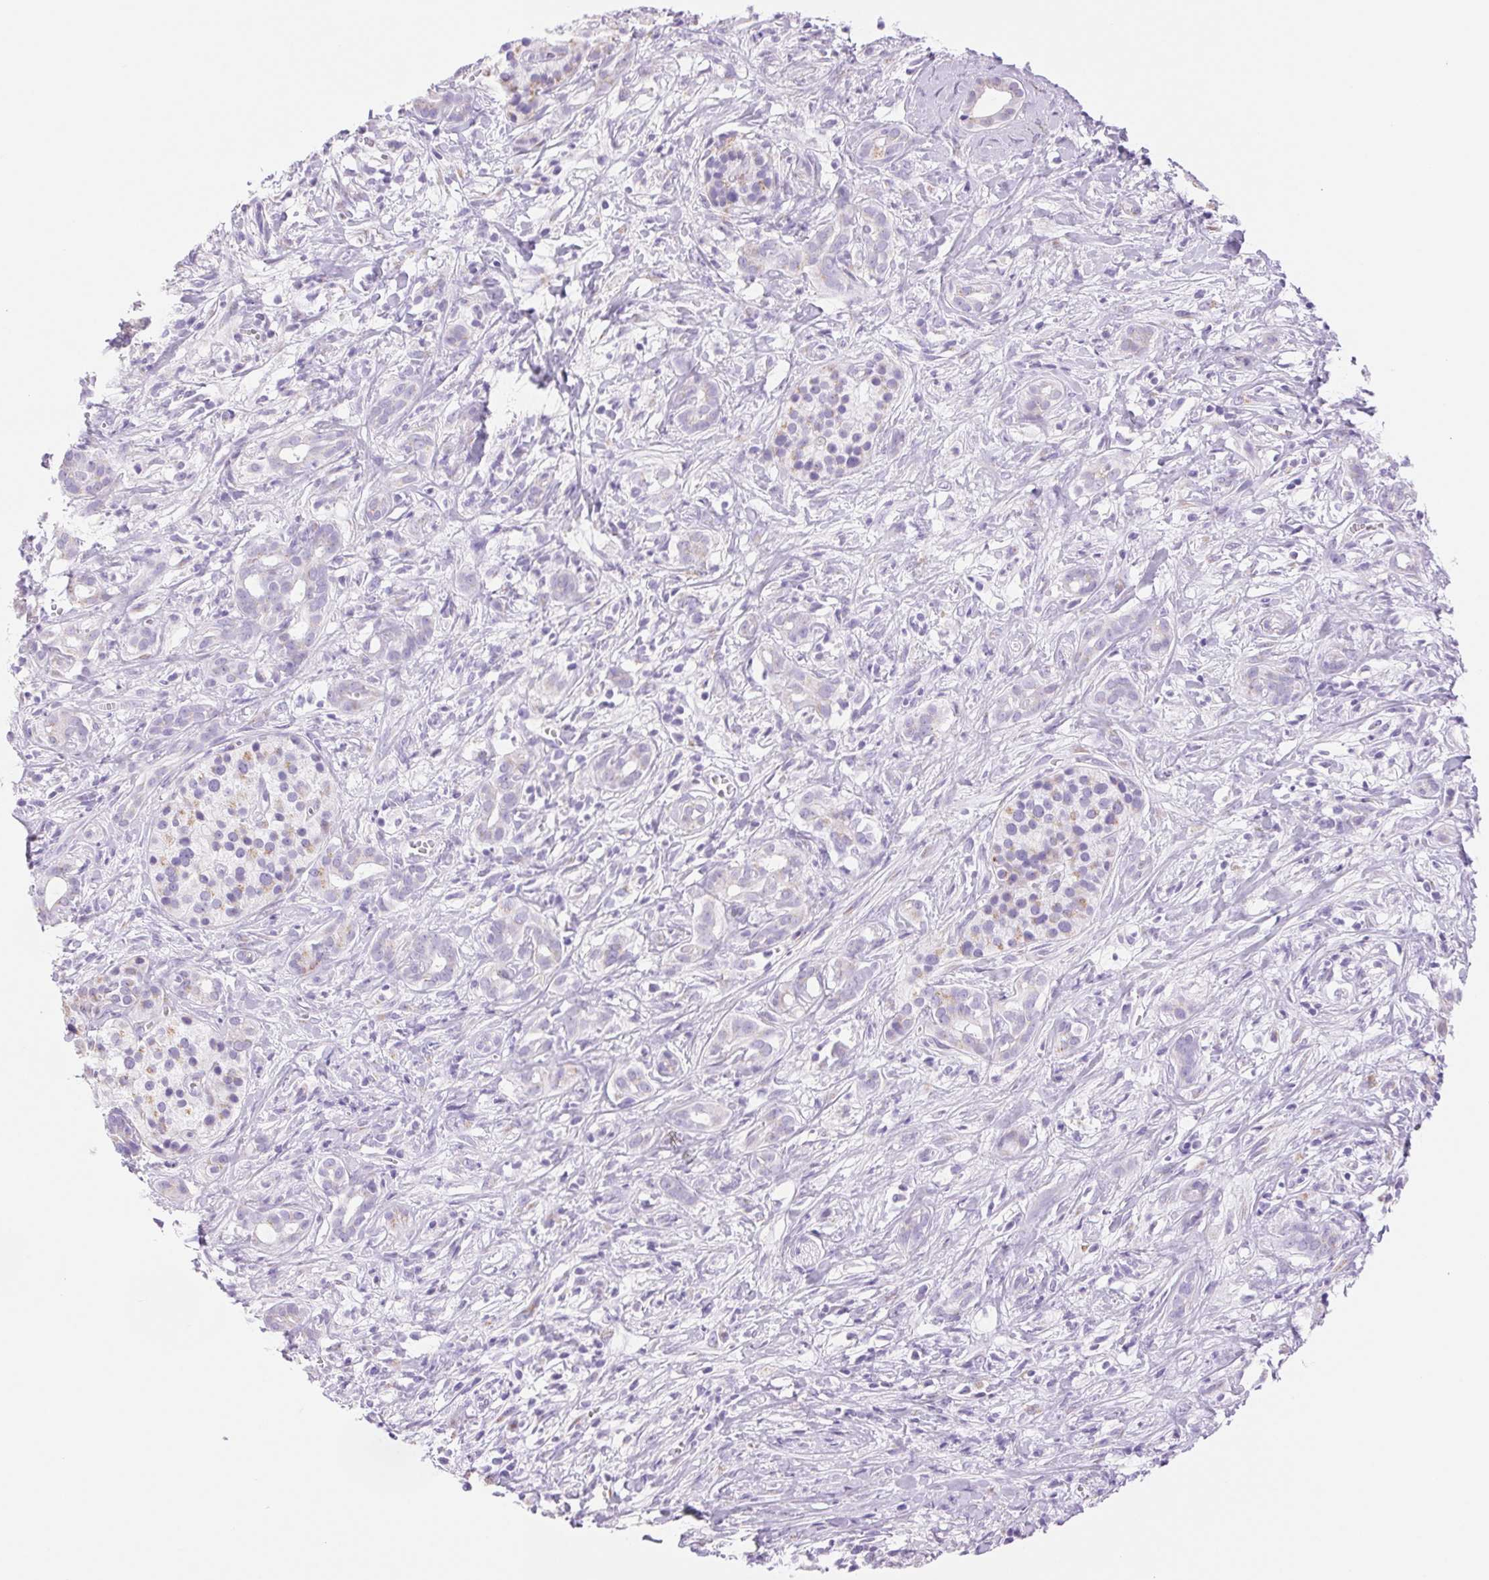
{"staining": {"intensity": "negative", "quantity": "none", "location": "none"}, "tissue": "pancreatic cancer", "cell_type": "Tumor cells", "image_type": "cancer", "snomed": [{"axis": "morphology", "description": "Adenocarcinoma, NOS"}, {"axis": "topography", "description": "Pancreas"}], "caption": "A photomicrograph of pancreatic cancer (adenocarcinoma) stained for a protein shows no brown staining in tumor cells.", "gene": "SERPINB3", "patient": {"sex": "male", "age": 61}}